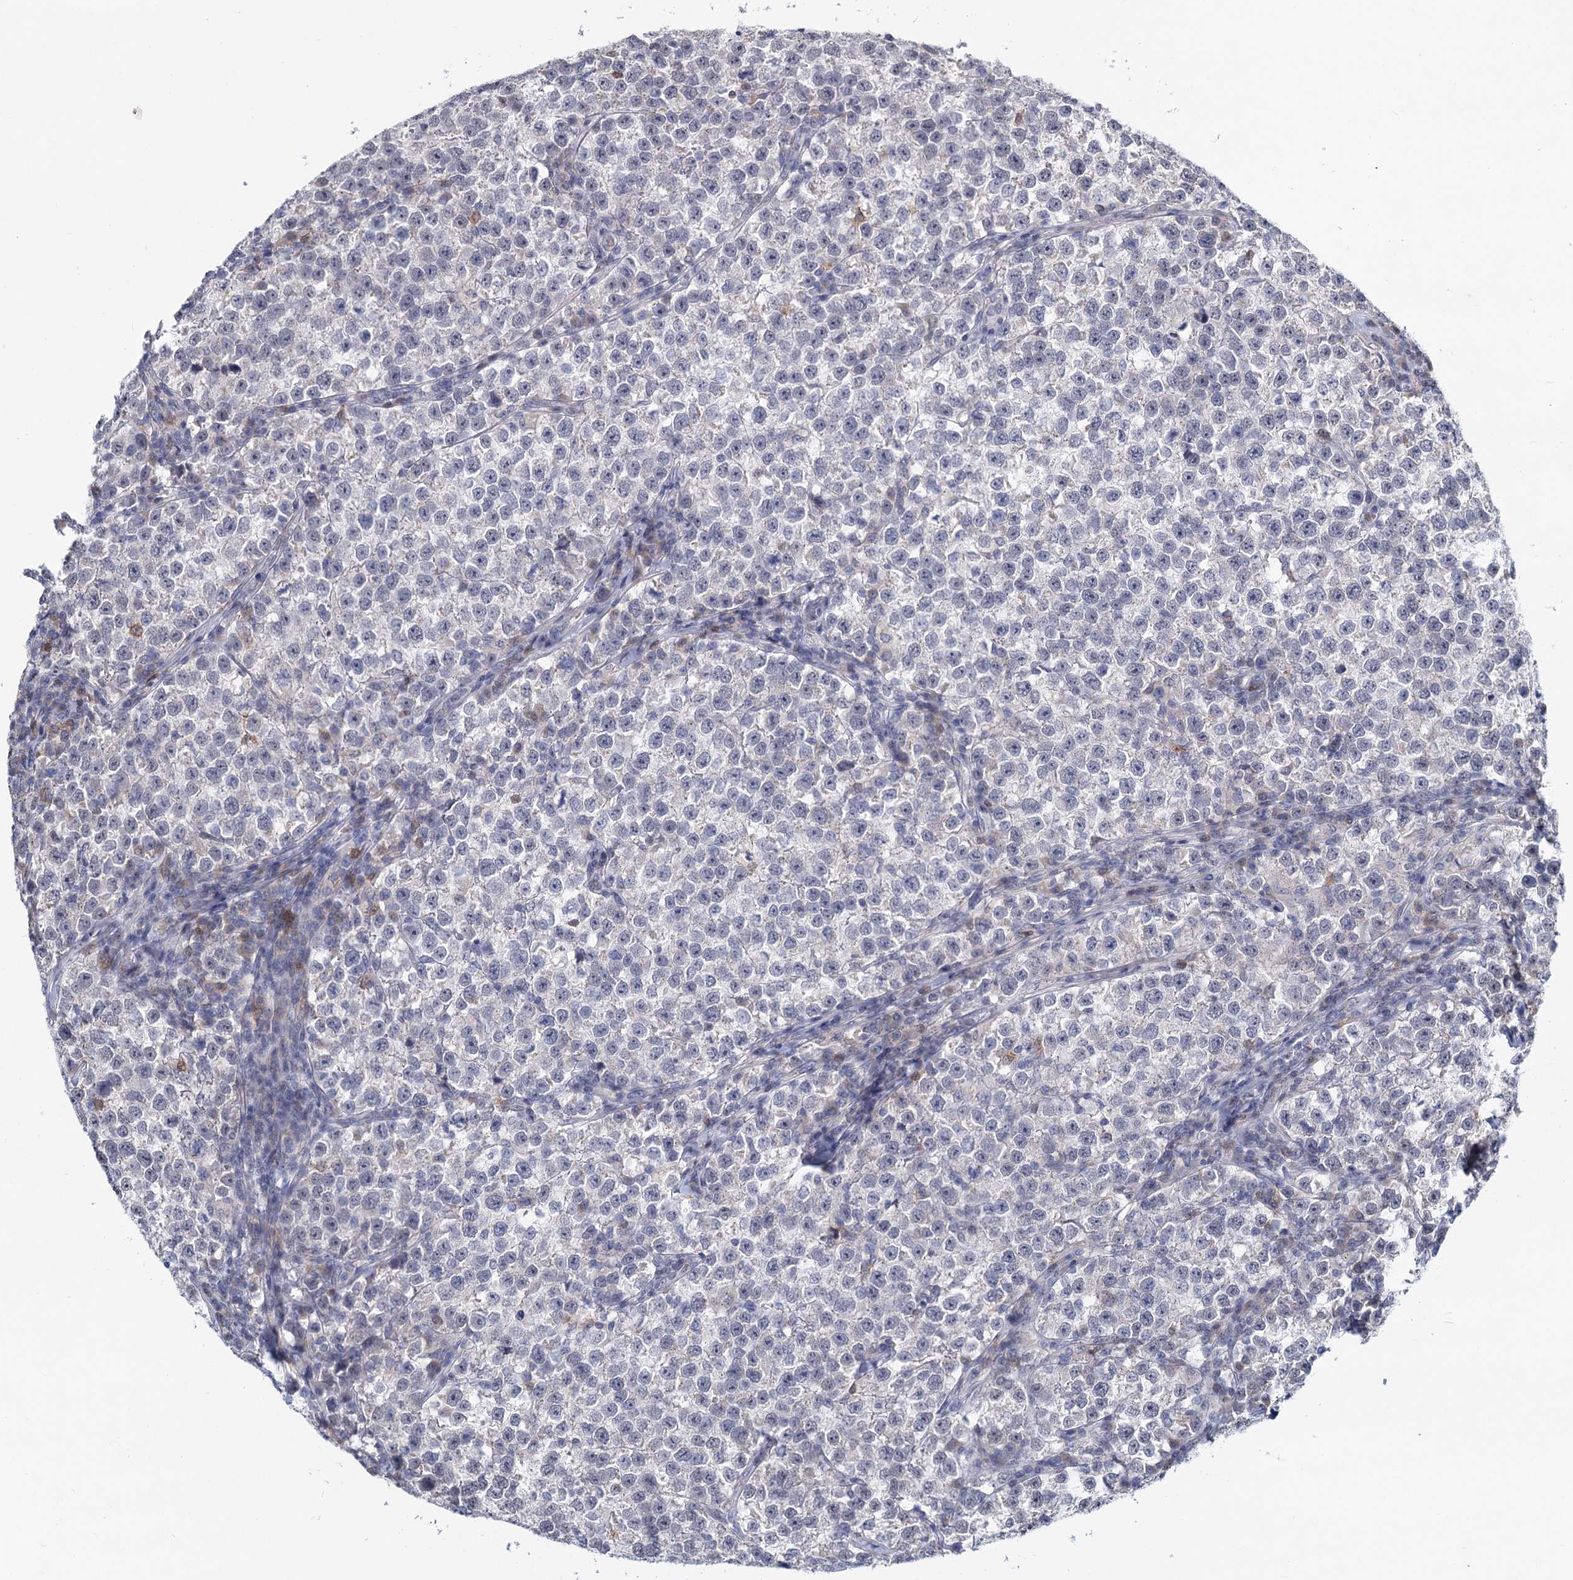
{"staining": {"intensity": "negative", "quantity": "none", "location": "none"}, "tissue": "testis cancer", "cell_type": "Tumor cells", "image_type": "cancer", "snomed": [{"axis": "morphology", "description": "Normal tissue, NOS"}, {"axis": "morphology", "description": "Seminoma, NOS"}, {"axis": "topography", "description": "Testis"}], "caption": "Immunohistochemistry (IHC) of testis seminoma displays no staining in tumor cells.", "gene": "STAP1", "patient": {"sex": "male", "age": 43}}